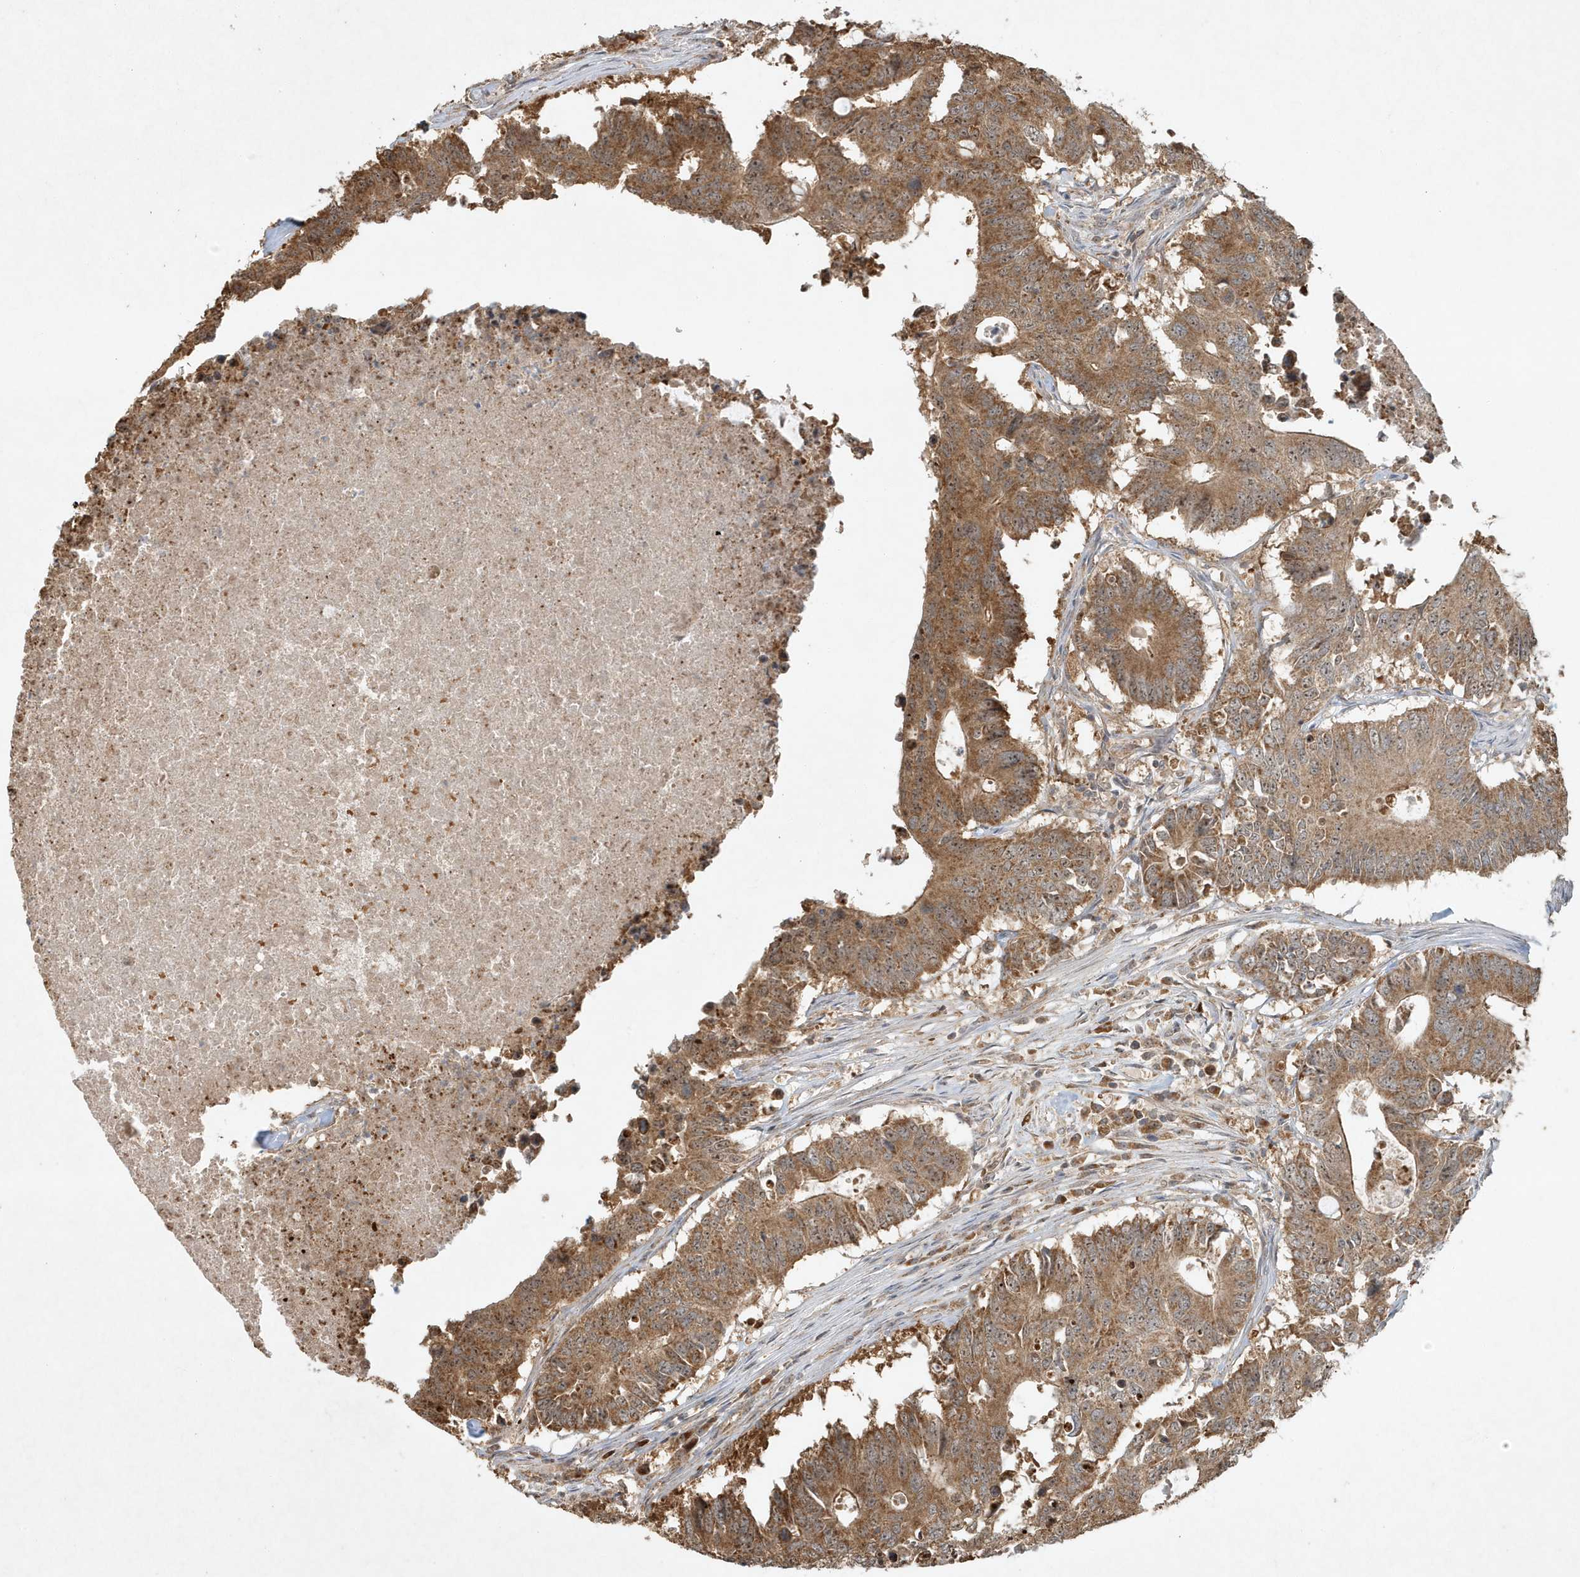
{"staining": {"intensity": "moderate", "quantity": ">75%", "location": "cytoplasmic/membranous,nuclear"}, "tissue": "colorectal cancer", "cell_type": "Tumor cells", "image_type": "cancer", "snomed": [{"axis": "morphology", "description": "Adenocarcinoma, NOS"}, {"axis": "topography", "description": "Colon"}], "caption": "DAB (3,3'-diaminobenzidine) immunohistochemical staining of colorectal cancer exhibits moderate cytoplasmic/membranous and nuclear protein positivity in about >75% of tumor cells.", "gene": "ABCB9", "patient": {"sex": "male", "age": 71}}